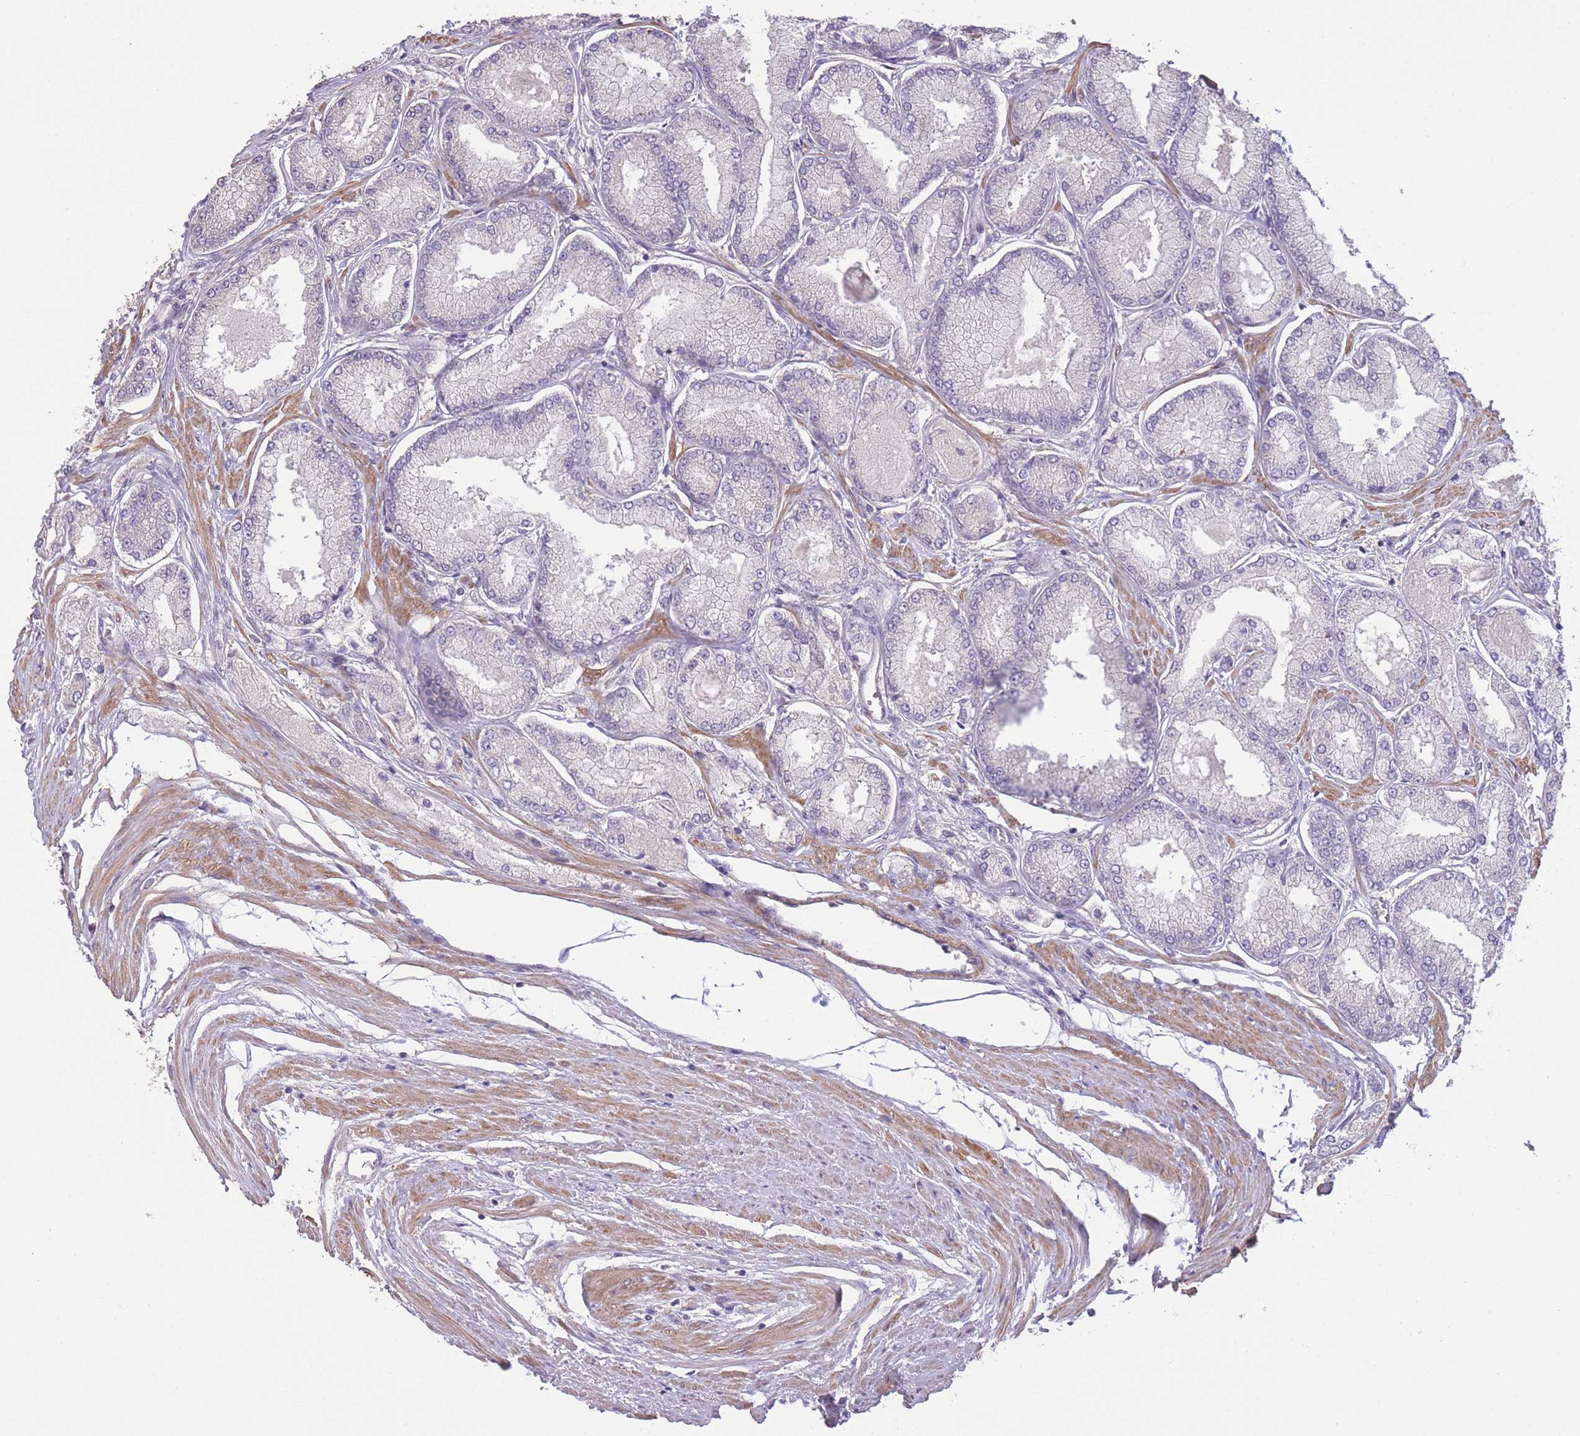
{"staining": {"intensity": "negative", "quantity": "none", "location": "none"}, "tissue": "prostate cancer", "cell_type": "Tumor cells", "image_type": "cancer", "snomed": [{"axis": "morphology", "description": "Adenocarcinoma, Low grade"}, {"axis": "topography", "description": "Prostate"}], "caption": "A photomicrograph of prostate cancer stained for a protein displays no brown staining in tumor cells.", "gene": "RSPH10B", "patient": {"sex": "male", "age": 74}}